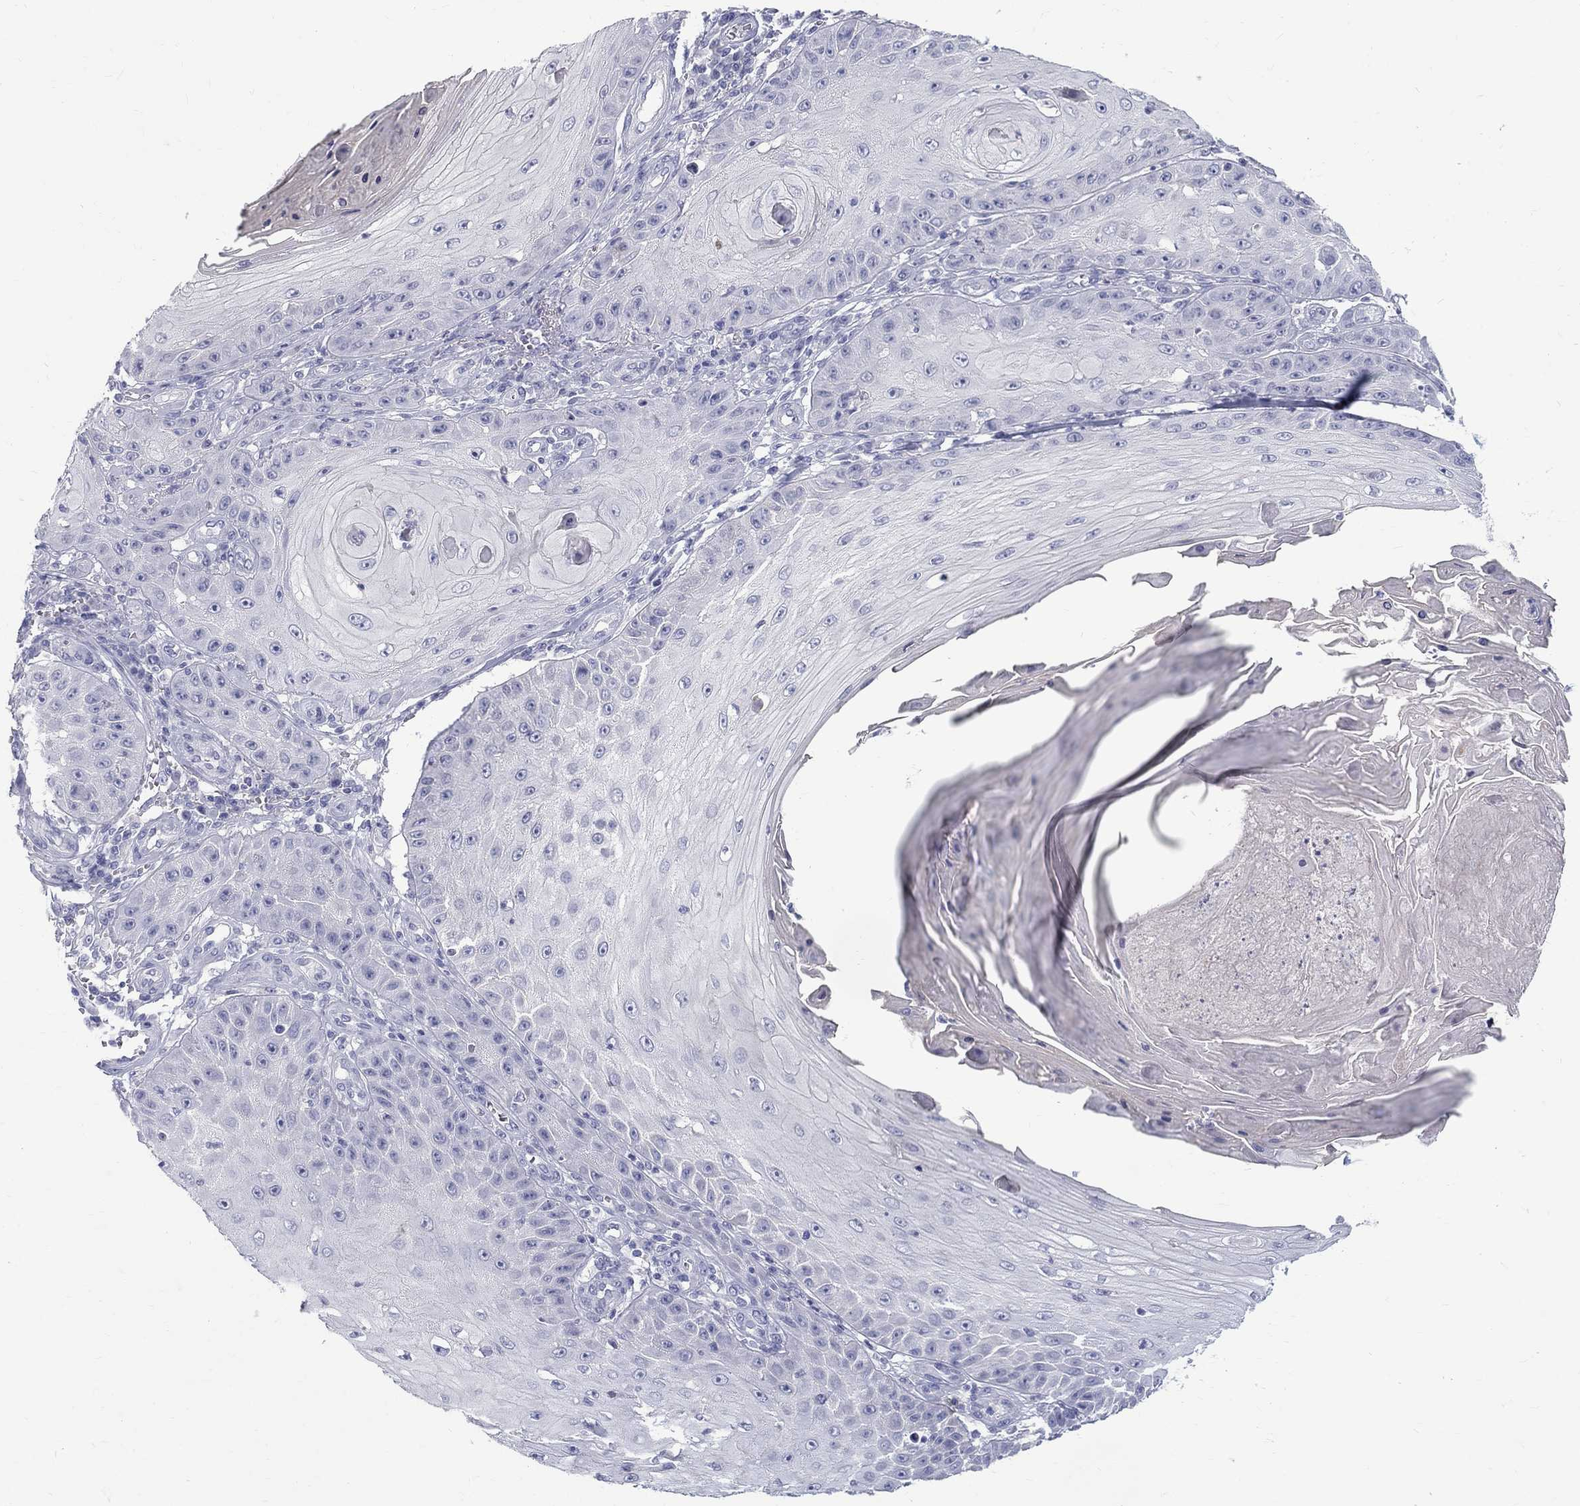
{"staining": {"intensity": "negative", "quantity": "none", "location": "none"}, "tissue": "skin cancer", "cell_type": "Tumor cells", "image_type": "cancer", "snomed": [{"axis": "morphology", "description": "Squamous cell carcinoma, NOS"}, {"axis": "topography", "description": "Skin"}], "caption": "This photomicrograph is of skin squamous cell carcinoma stained with immunohistochemistry (IHC) to label a protein in brown with the nuclei are counter-stained blue. There is no staining in tumor cells.", "gene": "MAGEB6", "patient": {"sex": "male", "age": 70}}